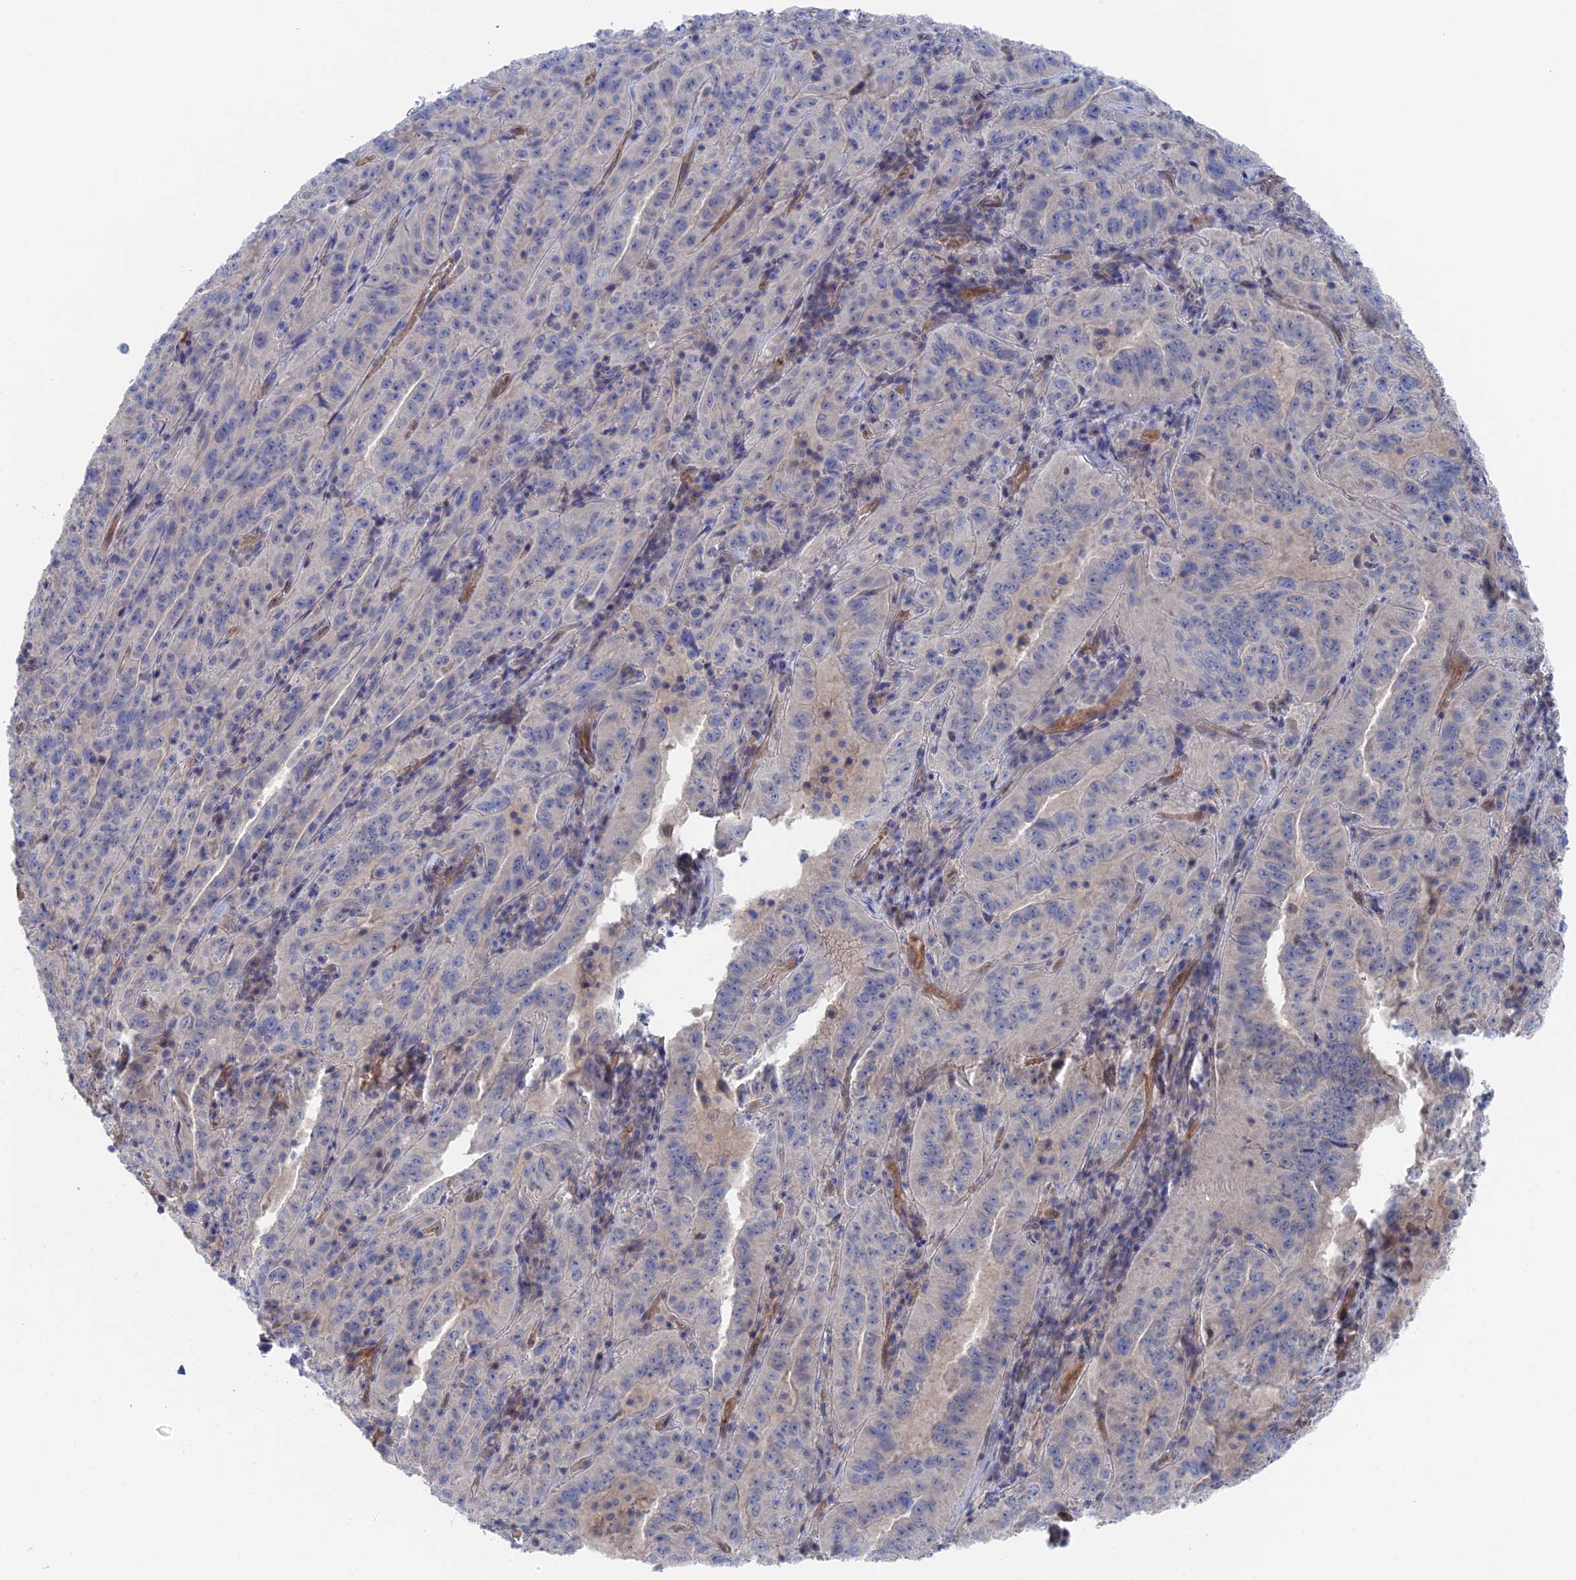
{"staining": {"intensity": "negative", "quantity": "none", "location": "none"}, "tissue": "pancreatic cancer", "cell_type": "Tumor cells", "image_type": "cancer", "snomed": [{"axis": "morphology", "description": "Adenocarcinoma, NOS"}, {"axis": "topography", "description": "Pancreas"}], "caption": "Tumor cells are negative for brown protein staining in pancreatic cancer (adenocarcinoma). (DAB (3,3'-diaminobenzidine) immunohistochemistry, high magnification).", "gene": "MTHFSD", "patient": {"sex": "male", "age": 63}}